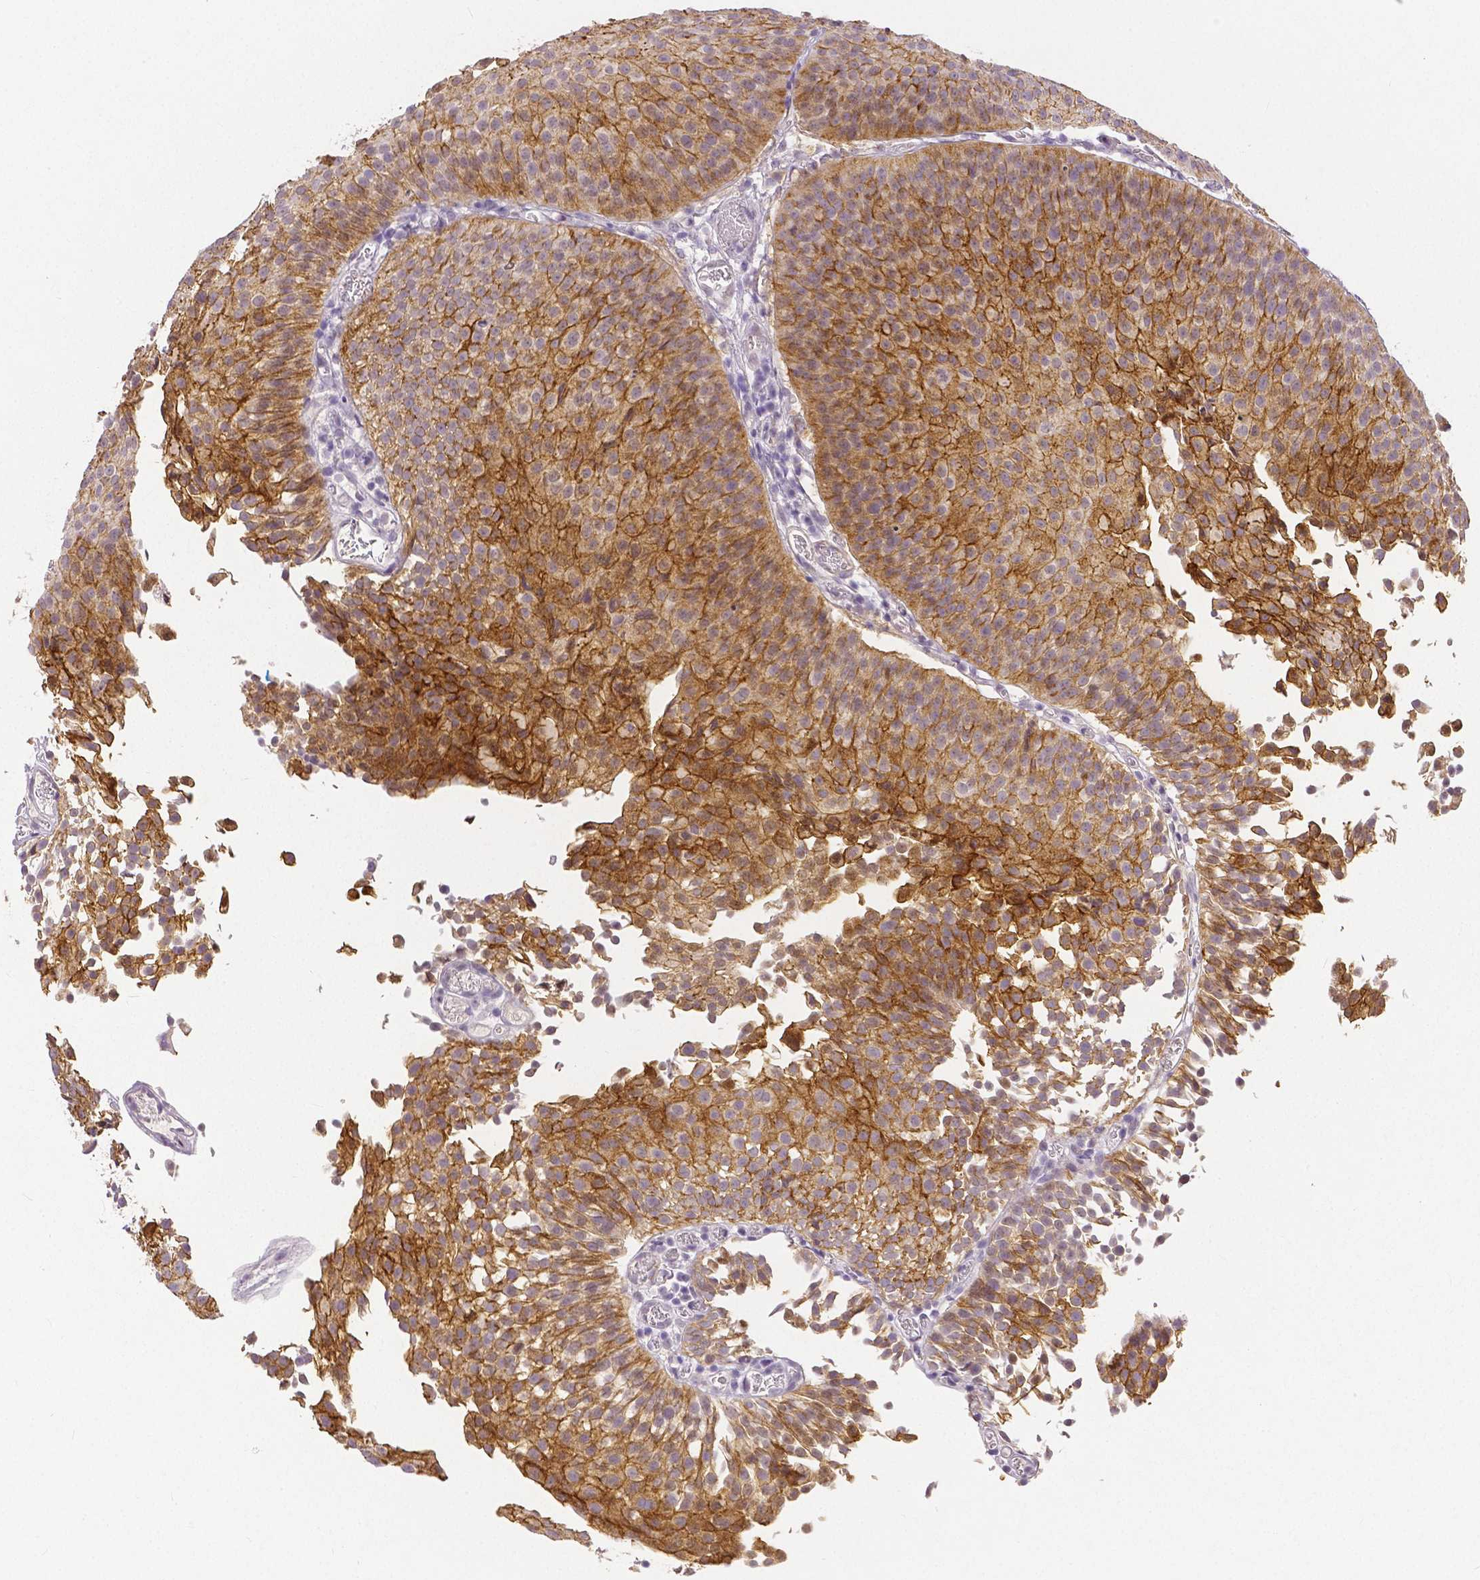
{"staining": {"intensity": "moderate", "quantity": ">75%", "location": "cytoplasmic/membranous"}, "tissue": "urothelial cancer", "cell_type": "Tumor cells", "image_type": "cancer", "snomed": [{"axis": "morphology", "description": "Urothelial carcinoma, Low grade"}, {"axis": "topography", "description": "Urinary bladder"}], "caption": "Protein expression analysis of low-grade urothelial carcinoma demonstrates moderate cytoplasmic/membranous positivity in about >75% of tumor cells.", "gene": "OCLN", "patient": {"sex": "male", "age": 80}}